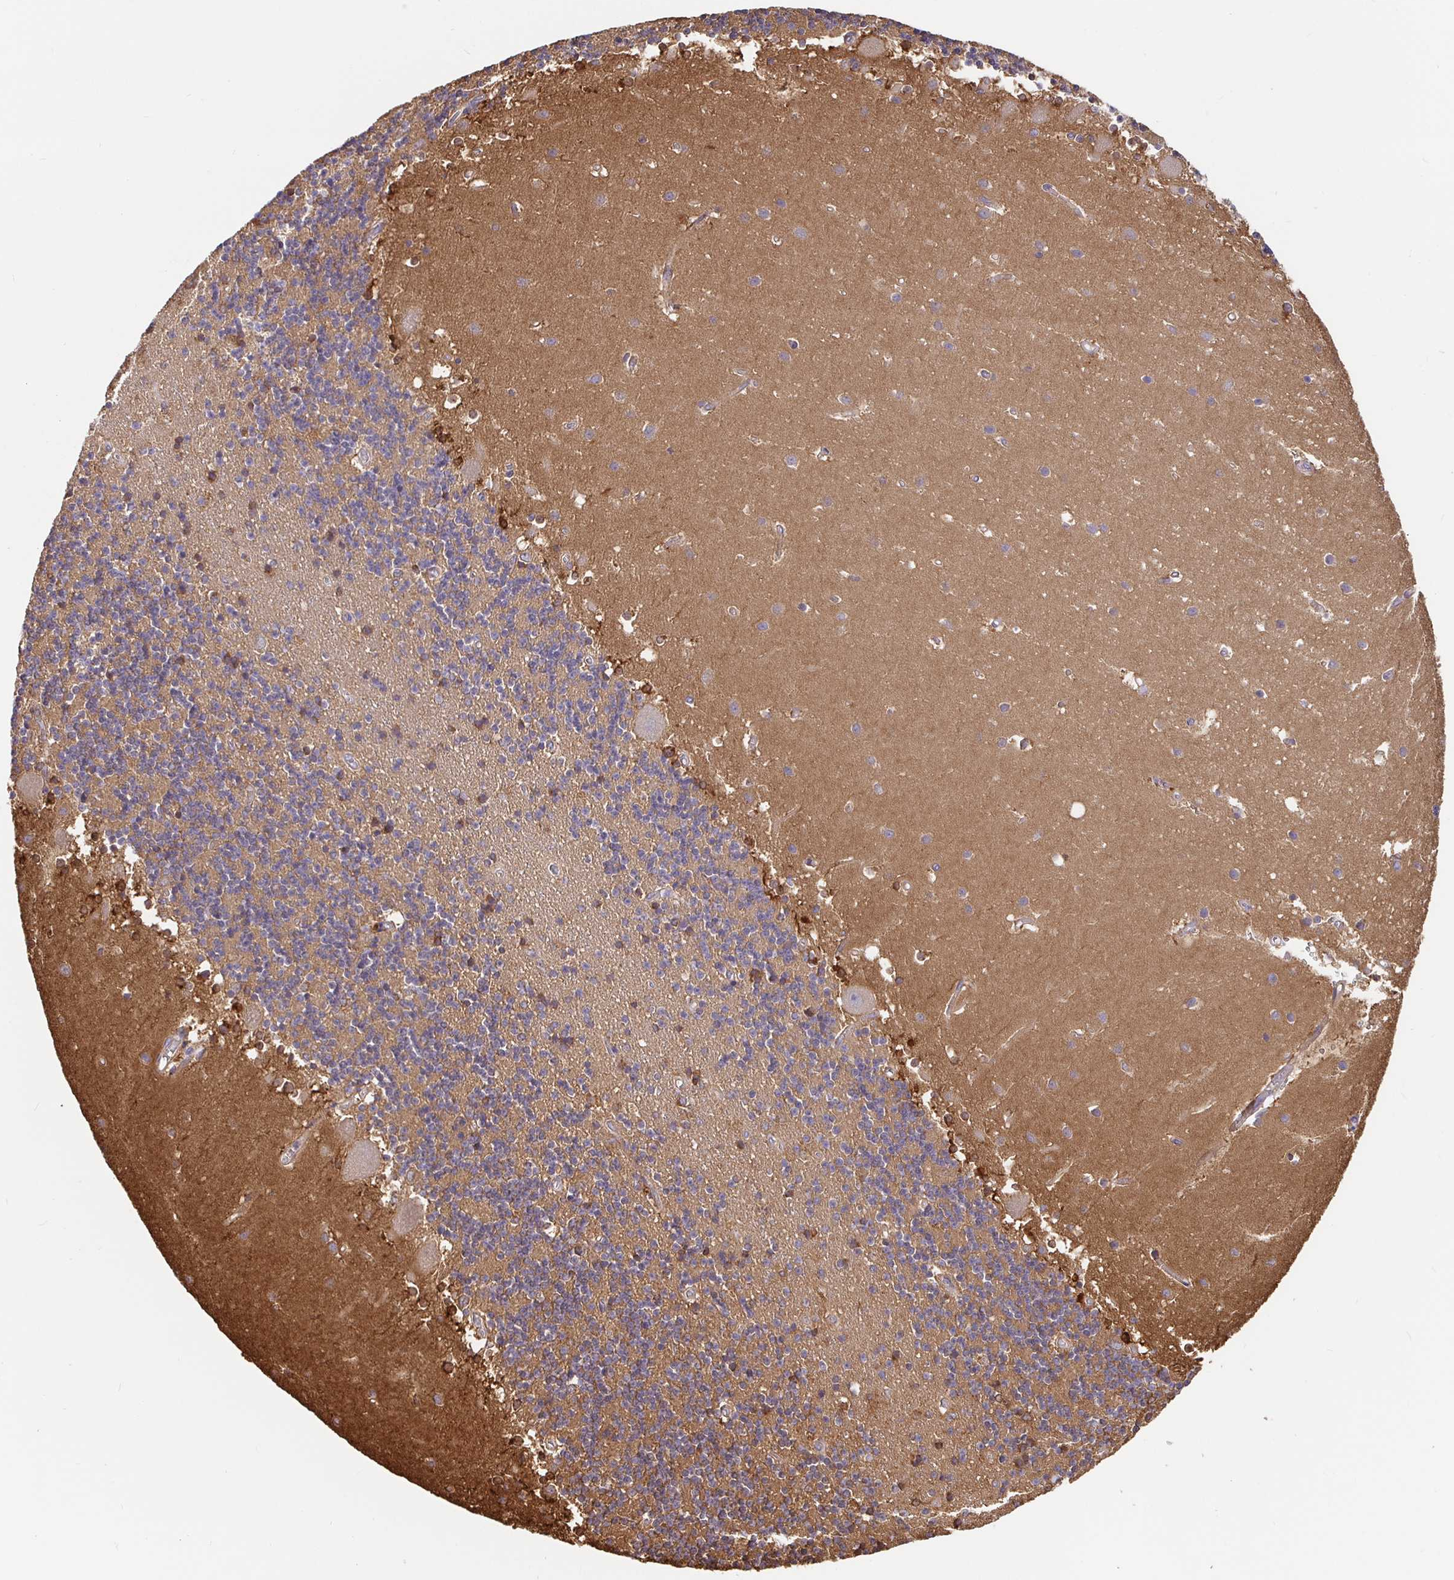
{"staining": {"intensity": "moderate", "quantity": "<25%", "location": "cytoplasmic/membranous"}, "tissue": "cerebellum", "cell_type": "Cells in granular layer", "image_type": "normal", "snomed": [{"axis": "morphology", "description": "Normal tissue, NOS"}, {"axis": "topography", "description": "Cerebellum"}], "caption": "Cells in granular layer demonstrate low levels of moderate cytoplasmic/membranous positivity in about <25% of cells in normal human cerebellum. (Stains: DAB (3,3'-diaminobenzidine) in brown, nuclei in blue, Microscopy: brightfield microscopy at high magnification).", "gene": "MAOA", "patient": {"sex": "male", "age": 54}}